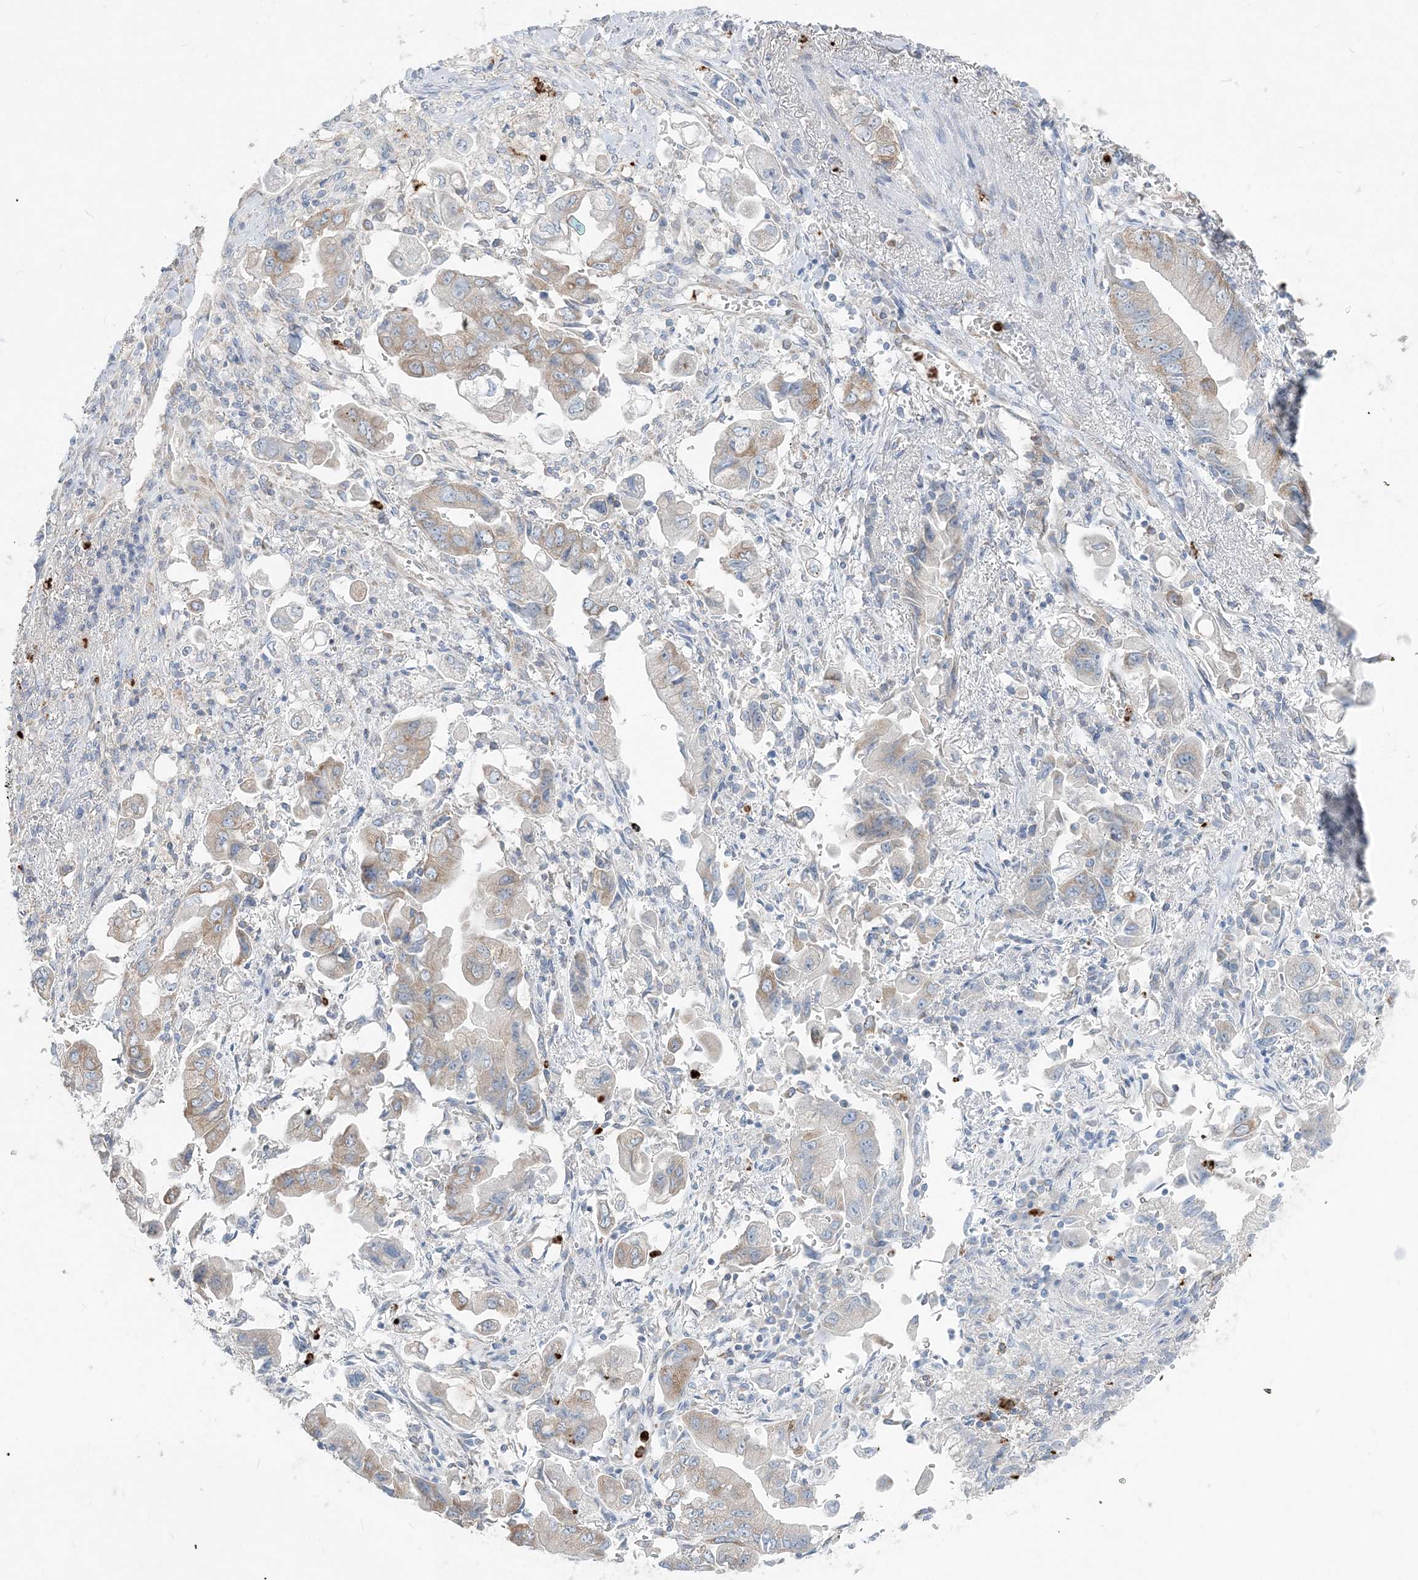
{"staining": {"intensity": "weak", "quantity": "<25%", "location": "cytoplasmic/membranous"}, "tissue": "stomach cancer", "cell_type": "Tumor cells", "image_type": "cancer", "snomed": [{"axis": "morphology", "description": "Adenocarcinoma, NOS"}, {"axis": "topography", "description": "Stomach"}], "caption": "The photomicrograph shows no significant positivity in tumor cells of stomach cancer. The staining was performed using DAB to visualize the protein expression in brown, while the nuclei were stained in blue with hematoxylin (Magnification: 20x).", "gene": "CCNJ", "patient": {"sex": "male", "age": 62}}